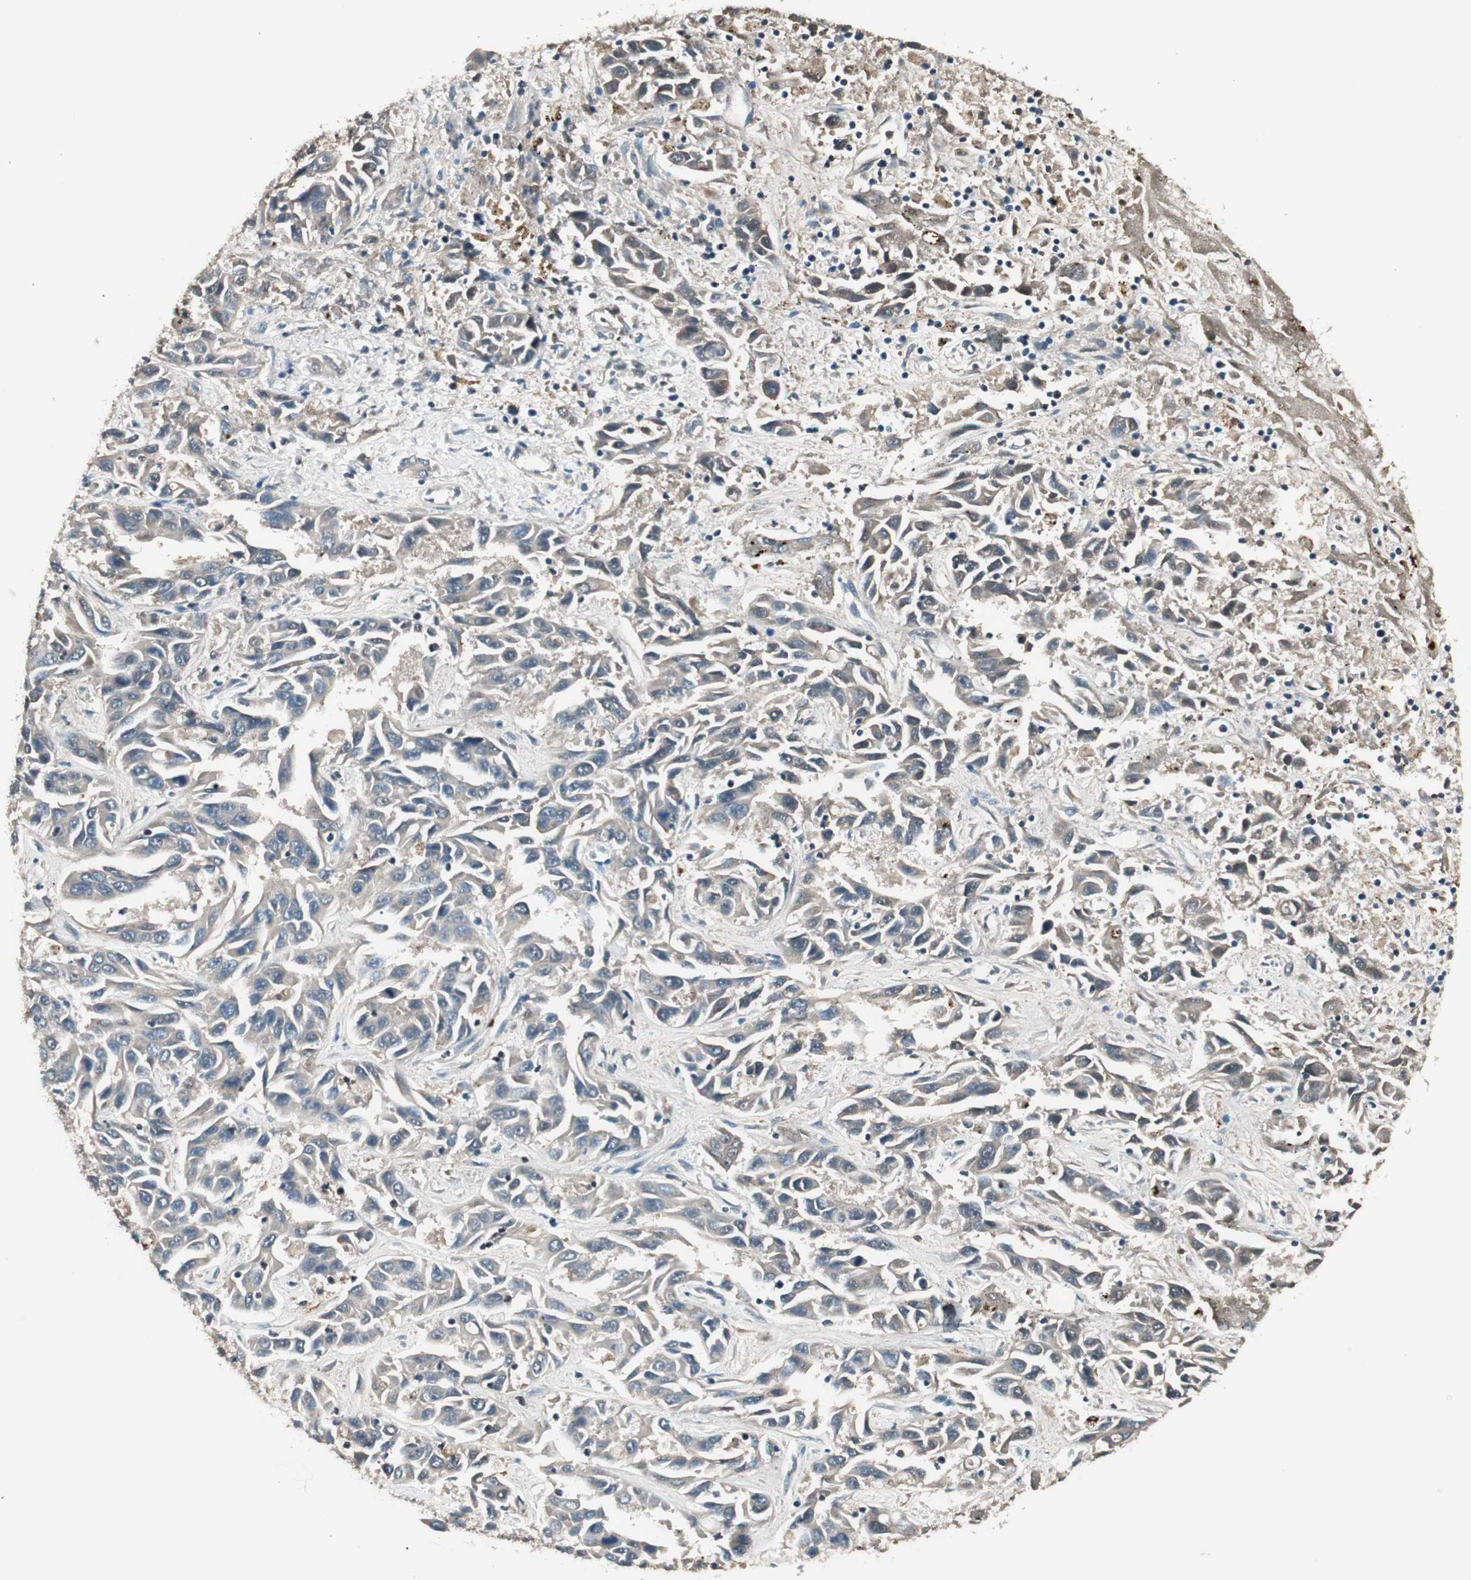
{"staining": {"intensity": "weak", "quantity": "<25%", "location": "cytoplasmic/membranous"}, "tissue": "liver cancer", "cell_type": "Tumor cells", "image_type": "cancer", "snomed": [{"axis": "morphology", "description": "Cholangiocarcinoma"}, {"axis": "topography", "description": "Liver"}], "caption": "IHC of liver cancer displays no expression in tumor cells. Brightfield microscopy of IHC stained with DAB (3,3'-diaminobenzidine) (brown) and hematoxylin (blue), captured at high magnification.", "gene": "NFRKB", "patient": {"sex": "female", "age": 52}}